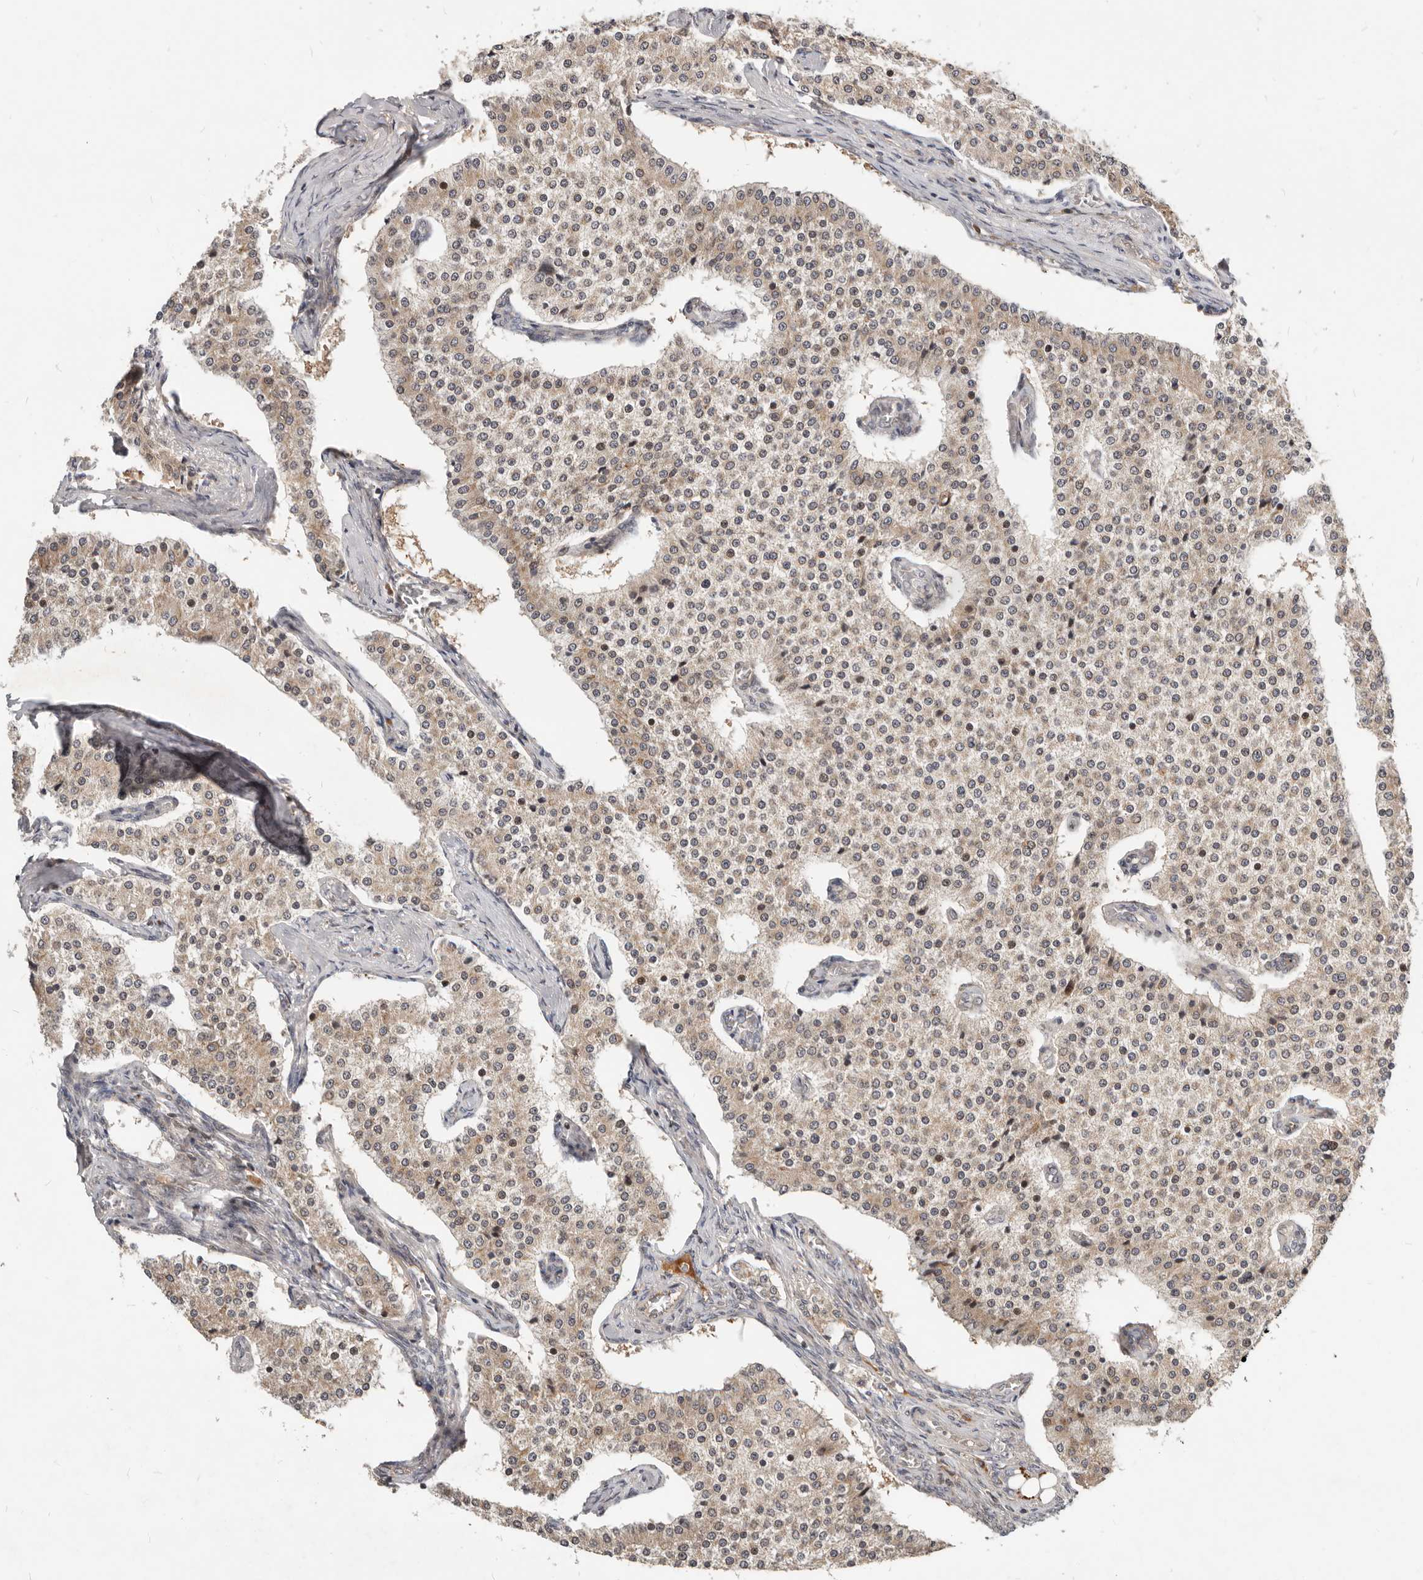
{"staining": {"intensity": "weak", "quantity": "25%-75%", "location": "cytoplasmic/membranous"}, "tissue": "carcinoid", "cell_type": "Tumor cells", "image_type": "cancer", "snomed": [{"axis": "morphology", "description": "Carcinoid, malignant, NOS"}, {"axis": "topography", "description": "Colon"}], "caption": "Immunohistochemistry (DAB (3,3'-diaminobenzidine)) staining of carcinoid exhibits weak cytoplasmic/membranous protein staining in about 25%-75% of tumor cells.", "gene": "NPY4R", "patient": {"sex": "female", "age": 52}}